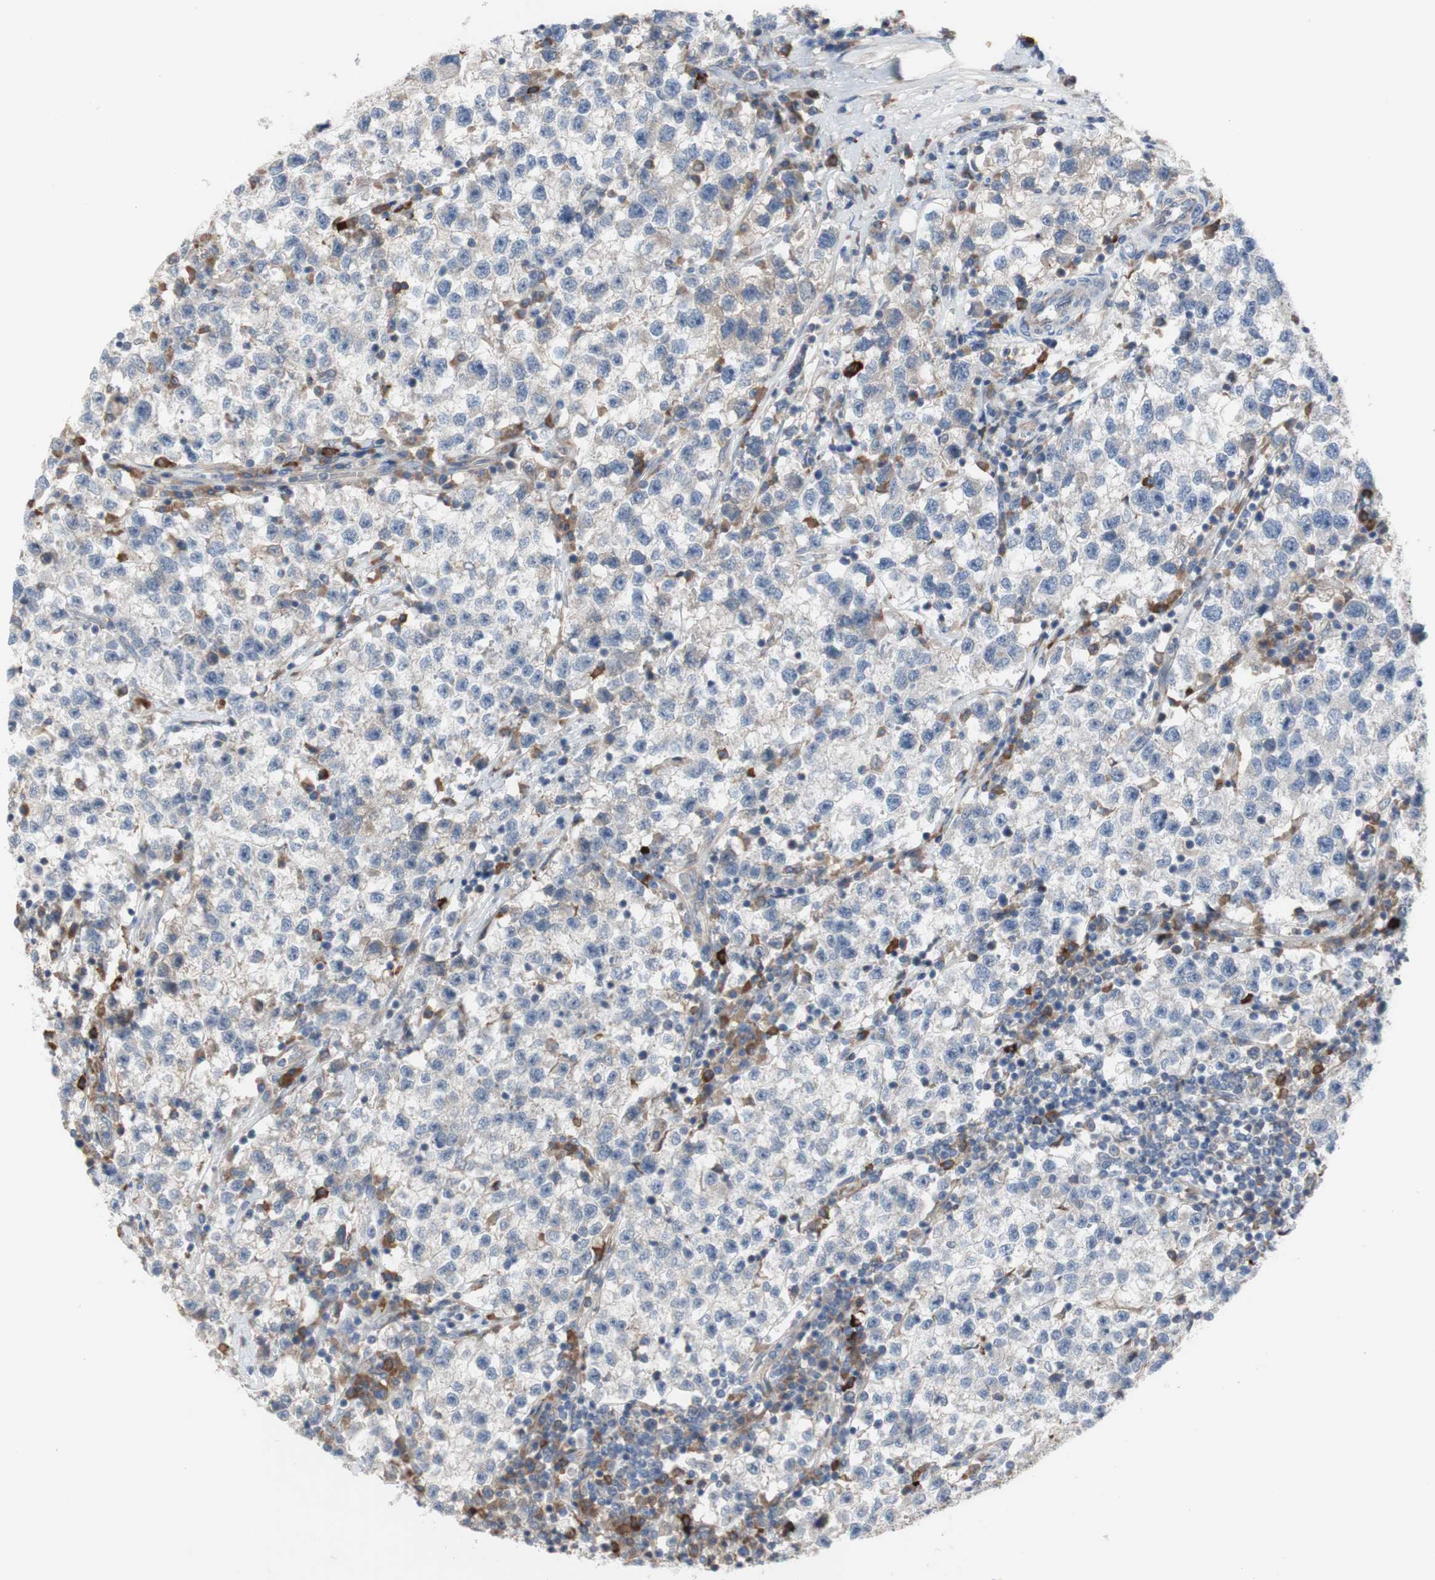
{"staining": {"intensity": "weak", "quantity": "<25%", "location": "cytoplasmic/membranous"}, "tissue": "testis cancer", "cell_type": "Tumor cells", "image_type": "cancer", "snomed": [{"axis": "morphology", "description": "Seminoma, NOS"}, {"axis": "topography", "description": "Testis"}], "caption": "IHC of human seminoma (testis) reveals no staining in tumor cells.", "gene": "TTC14", "patient": {"sex": "male", "age": 22}}